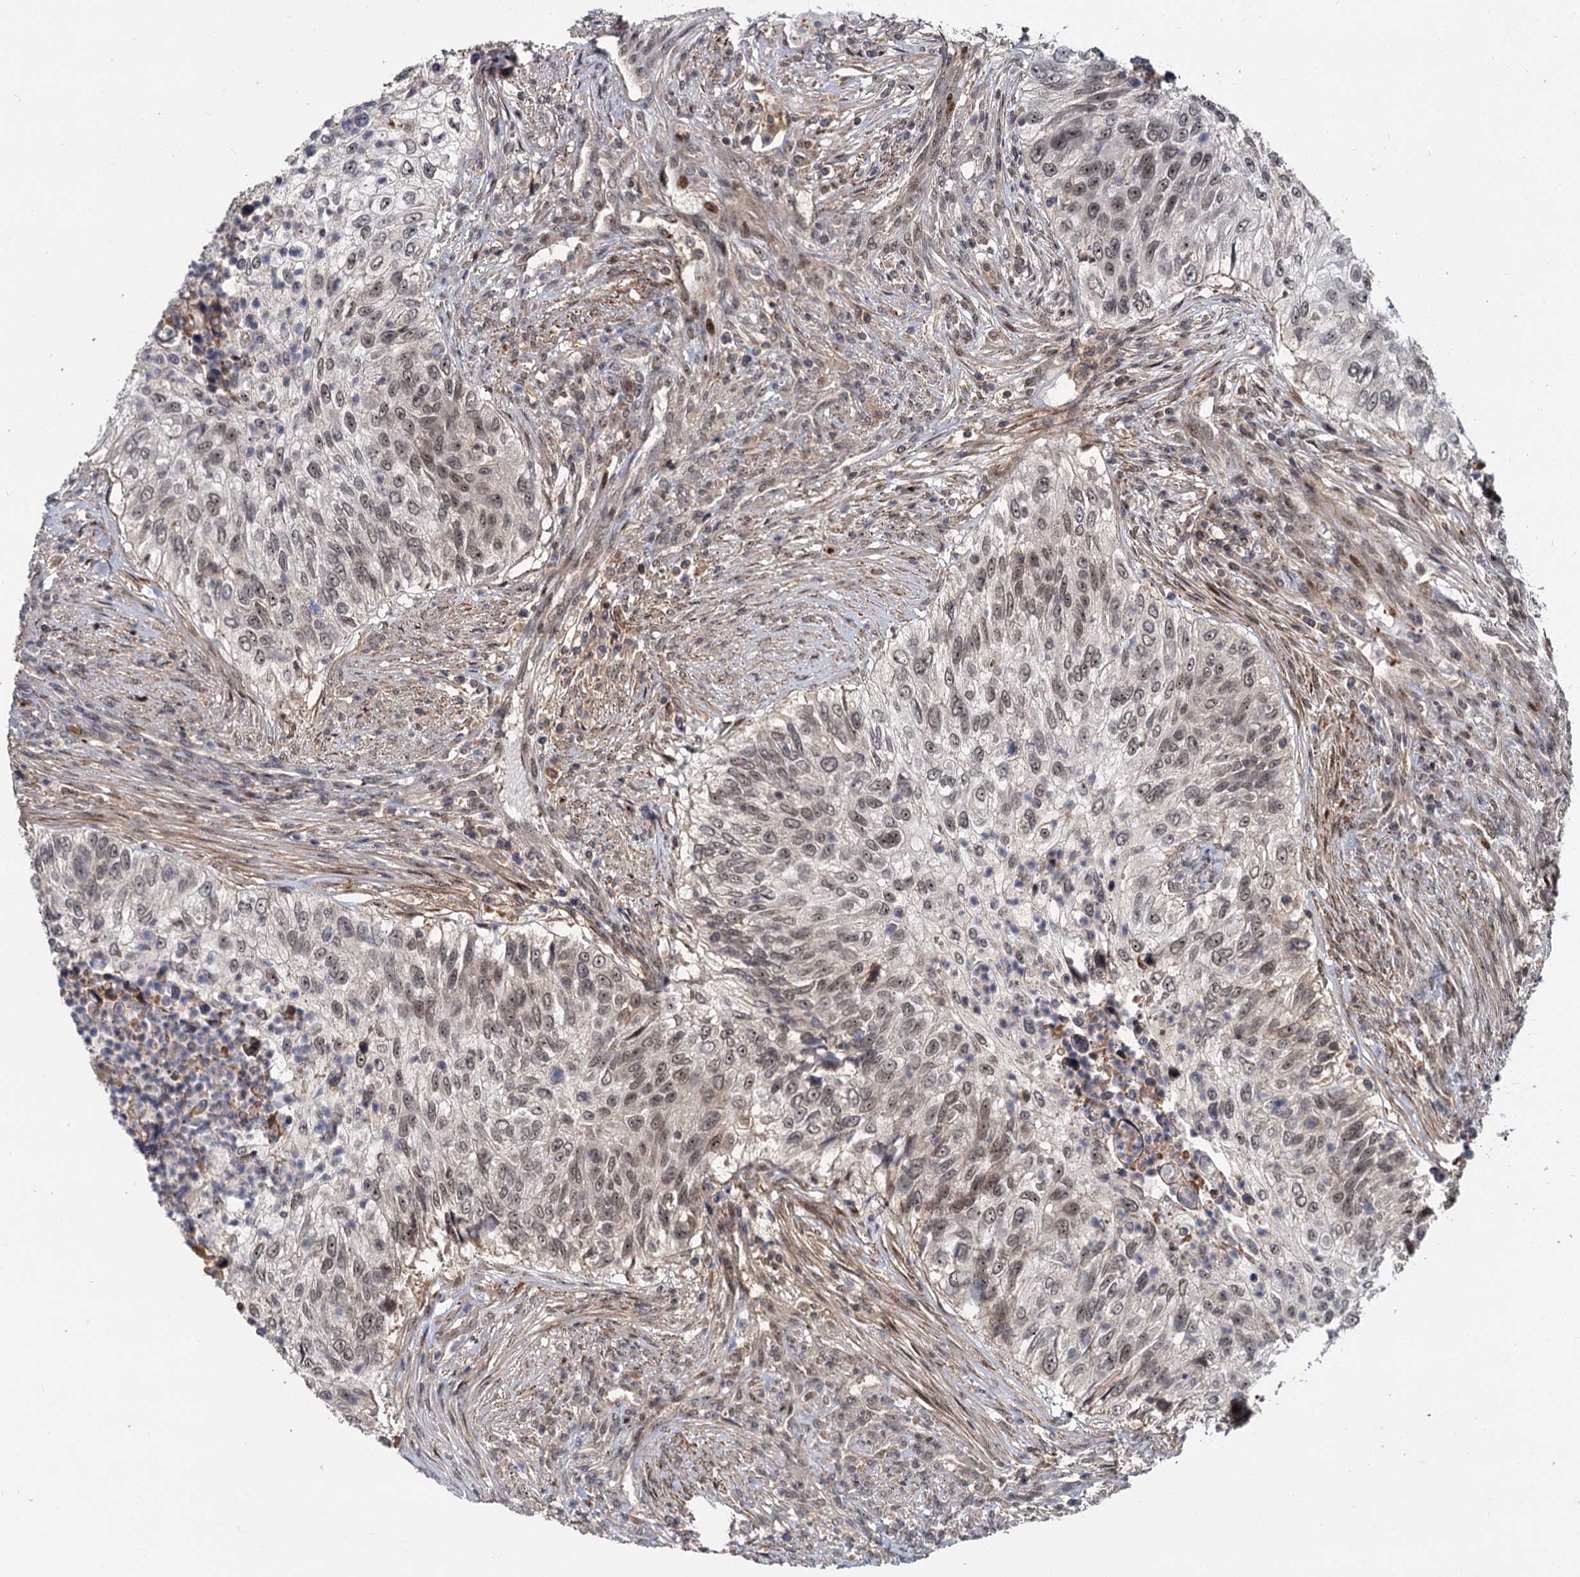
{"staining": {"intensity": "weak", "quantity": ">75%", "location": "nuclear"}, "tissue": "urothelial cancer", "cell_type": "Tumor cells", "image_type": "cancer", "snomed": [{"axis": "morphology", "description": "Urothelial carcinoma, High grade"}, {"axis": "topography", "description": "Urinary bladder"}], "caption": "Urothelial cancer tissue demonstrates weak nuclear expression in about >75% of tumor cells", "gene": "MBD6", "patient": {"sex": "female", "age": 60}}